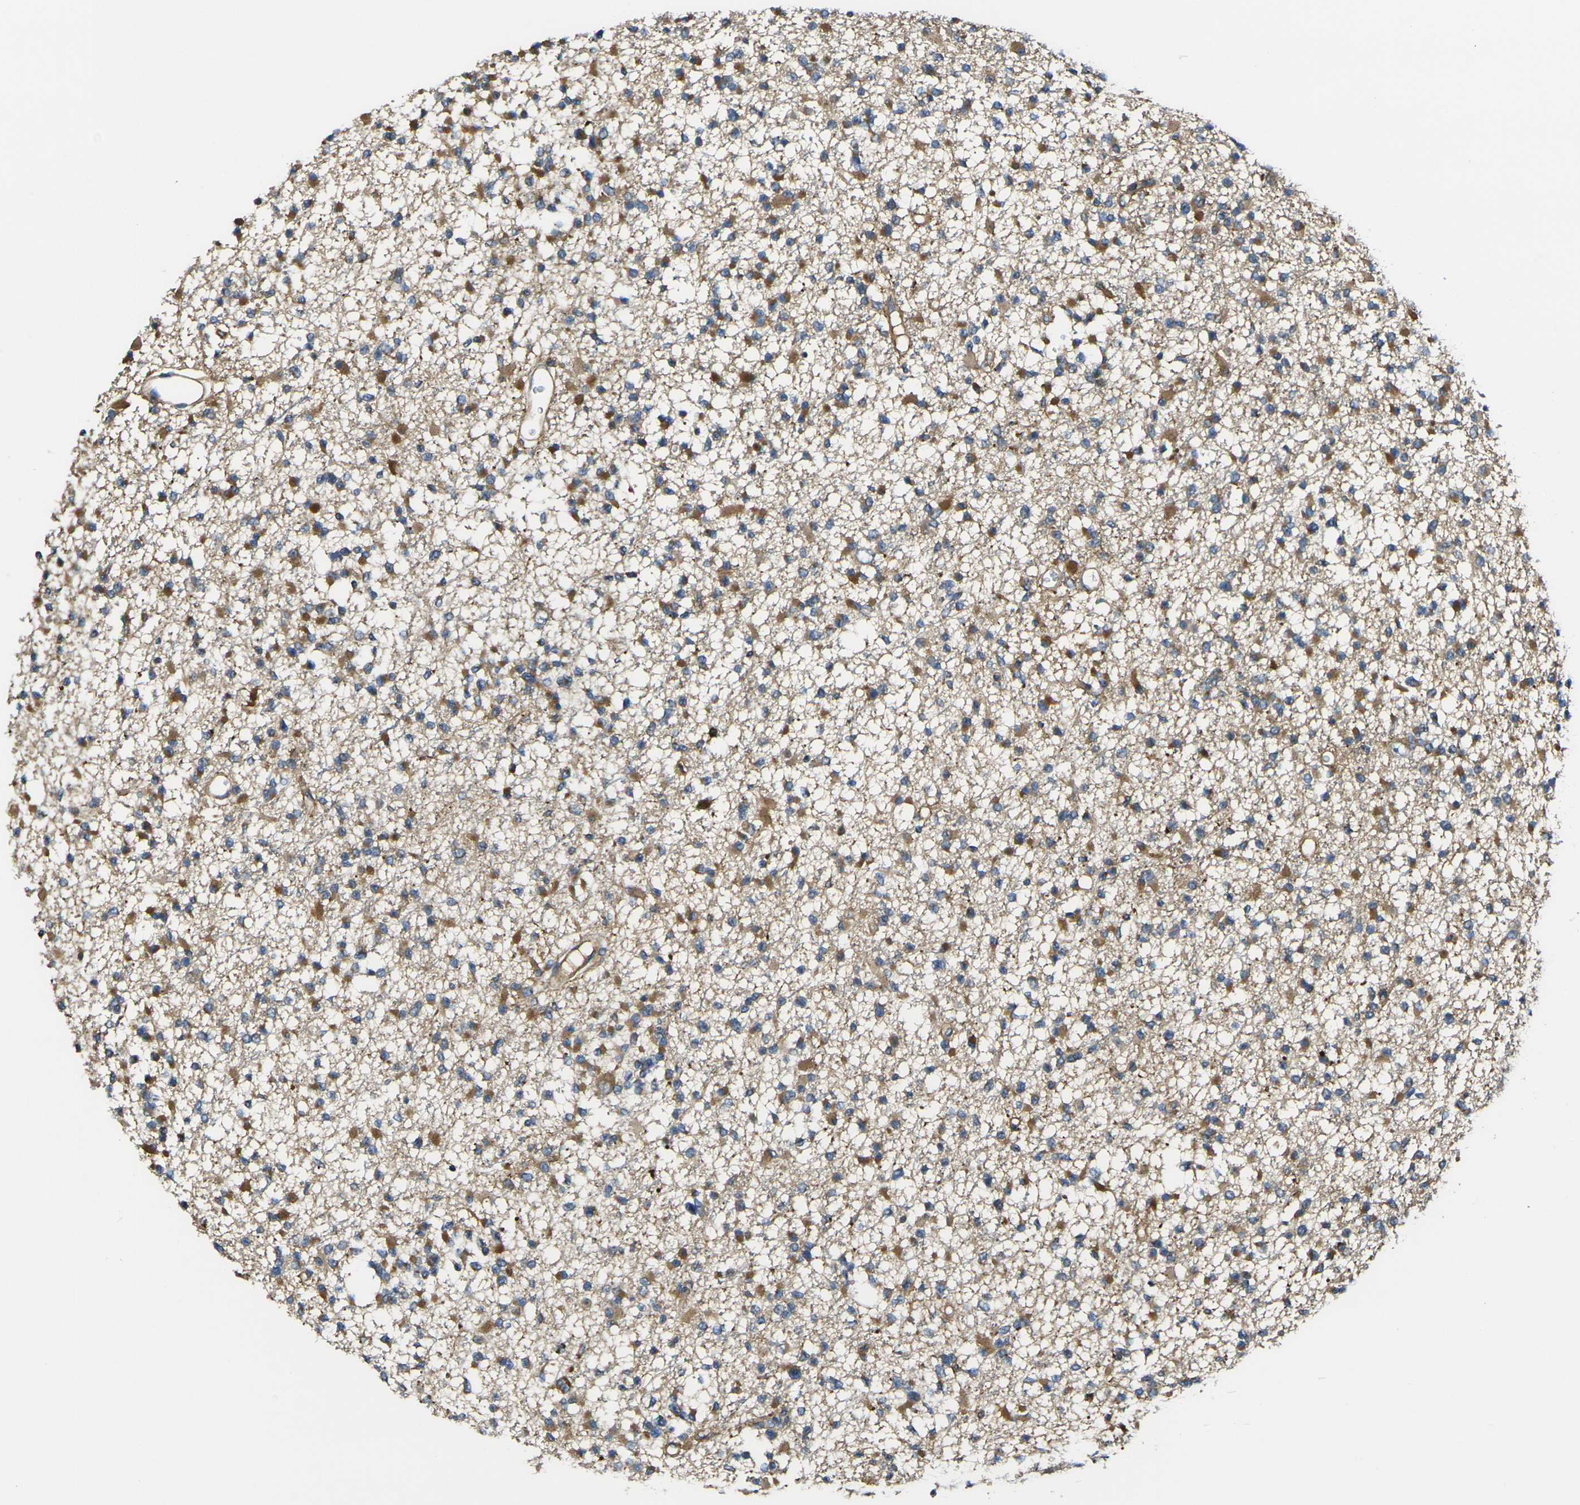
{"staining": {"intensity": "moderate", "quantity": "25%-75%", "location": "cytoplasmic/membranous"}, "tissue": "glioma", "cell_type": "Tumor cells", "image_type": "cancer", "snomed": [{"axis": "morphology", "description": "Glioma, malignant, Low grade"}, {"axis": "topography", "description": "Brain"}], "caption": "High-power microscopy captured an IHC micrograph of malignant glioma (low-grade), revealing moderate cytoplasmic/membranous staining in about 25%-75% of tumor cells. (brown staining indicates protein expression, while blue staining denotes nuclei).", "gene": "FZD1", "patient": {"sex": "female", "age": 22}}